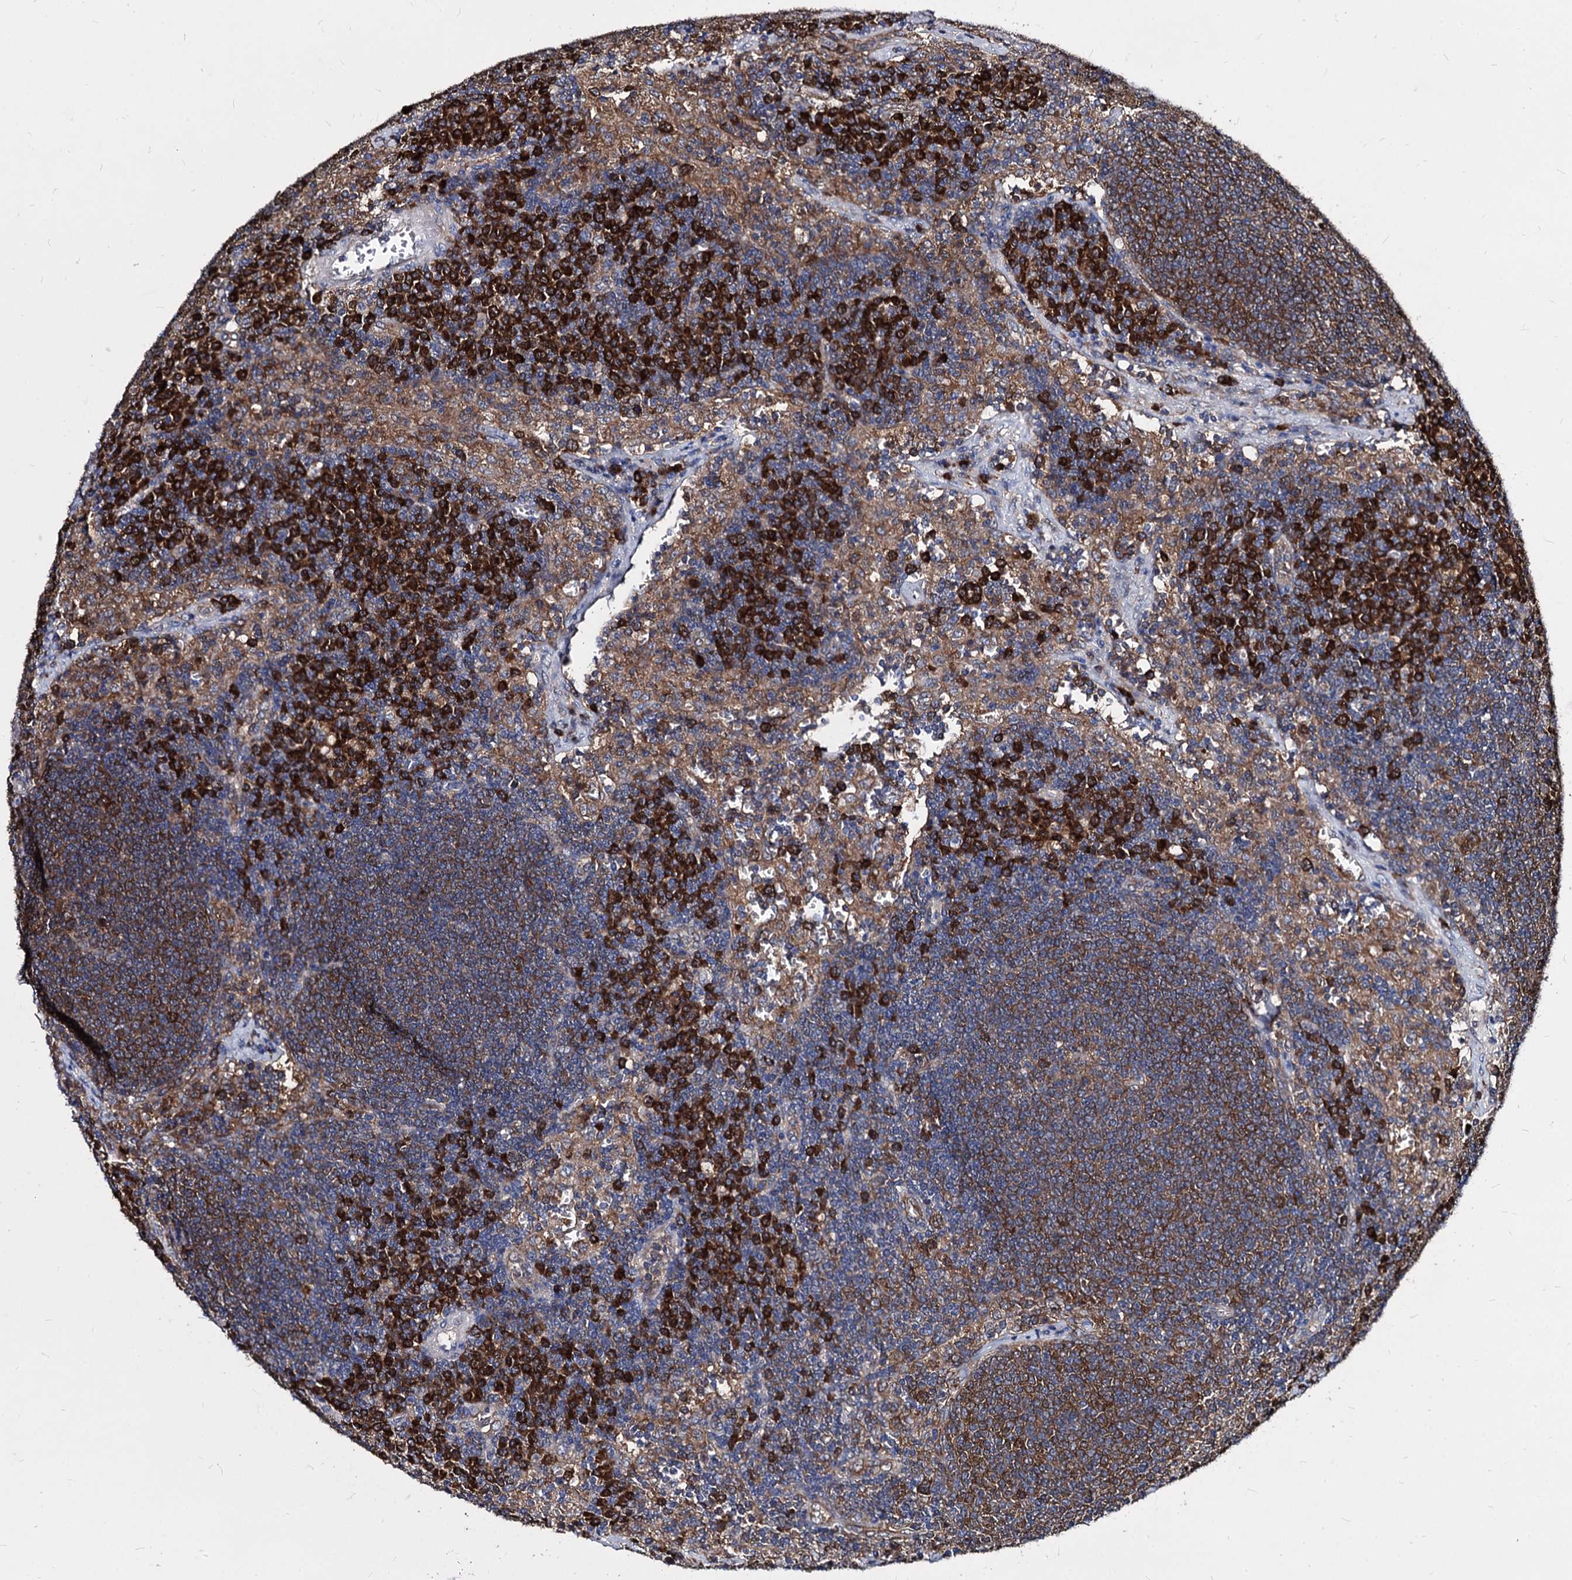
{"staining": {"intensity": "moderate", "quantity": ">75%", "location": "cytoplasmic/membranous"}, "tissue": "lymph node", "cell_type": "Germinal center cells", "image_type": "normal", "snomed": [{"axis": "morphology", "description": "Normal tissue, NOS"}, {"axis": "topography", "description": "Lymph node"}], "caption": "The histopathology image demonstrates staining of normal lymph node, revealing moderate cytoplasmic/membranous protein staining (brown color) within germinal center cells. Ihc stains the protein of interest in brown and the nuclei are stained blue.", "gene": "NME1", "patient": {"sex": "female", "age": 70}}